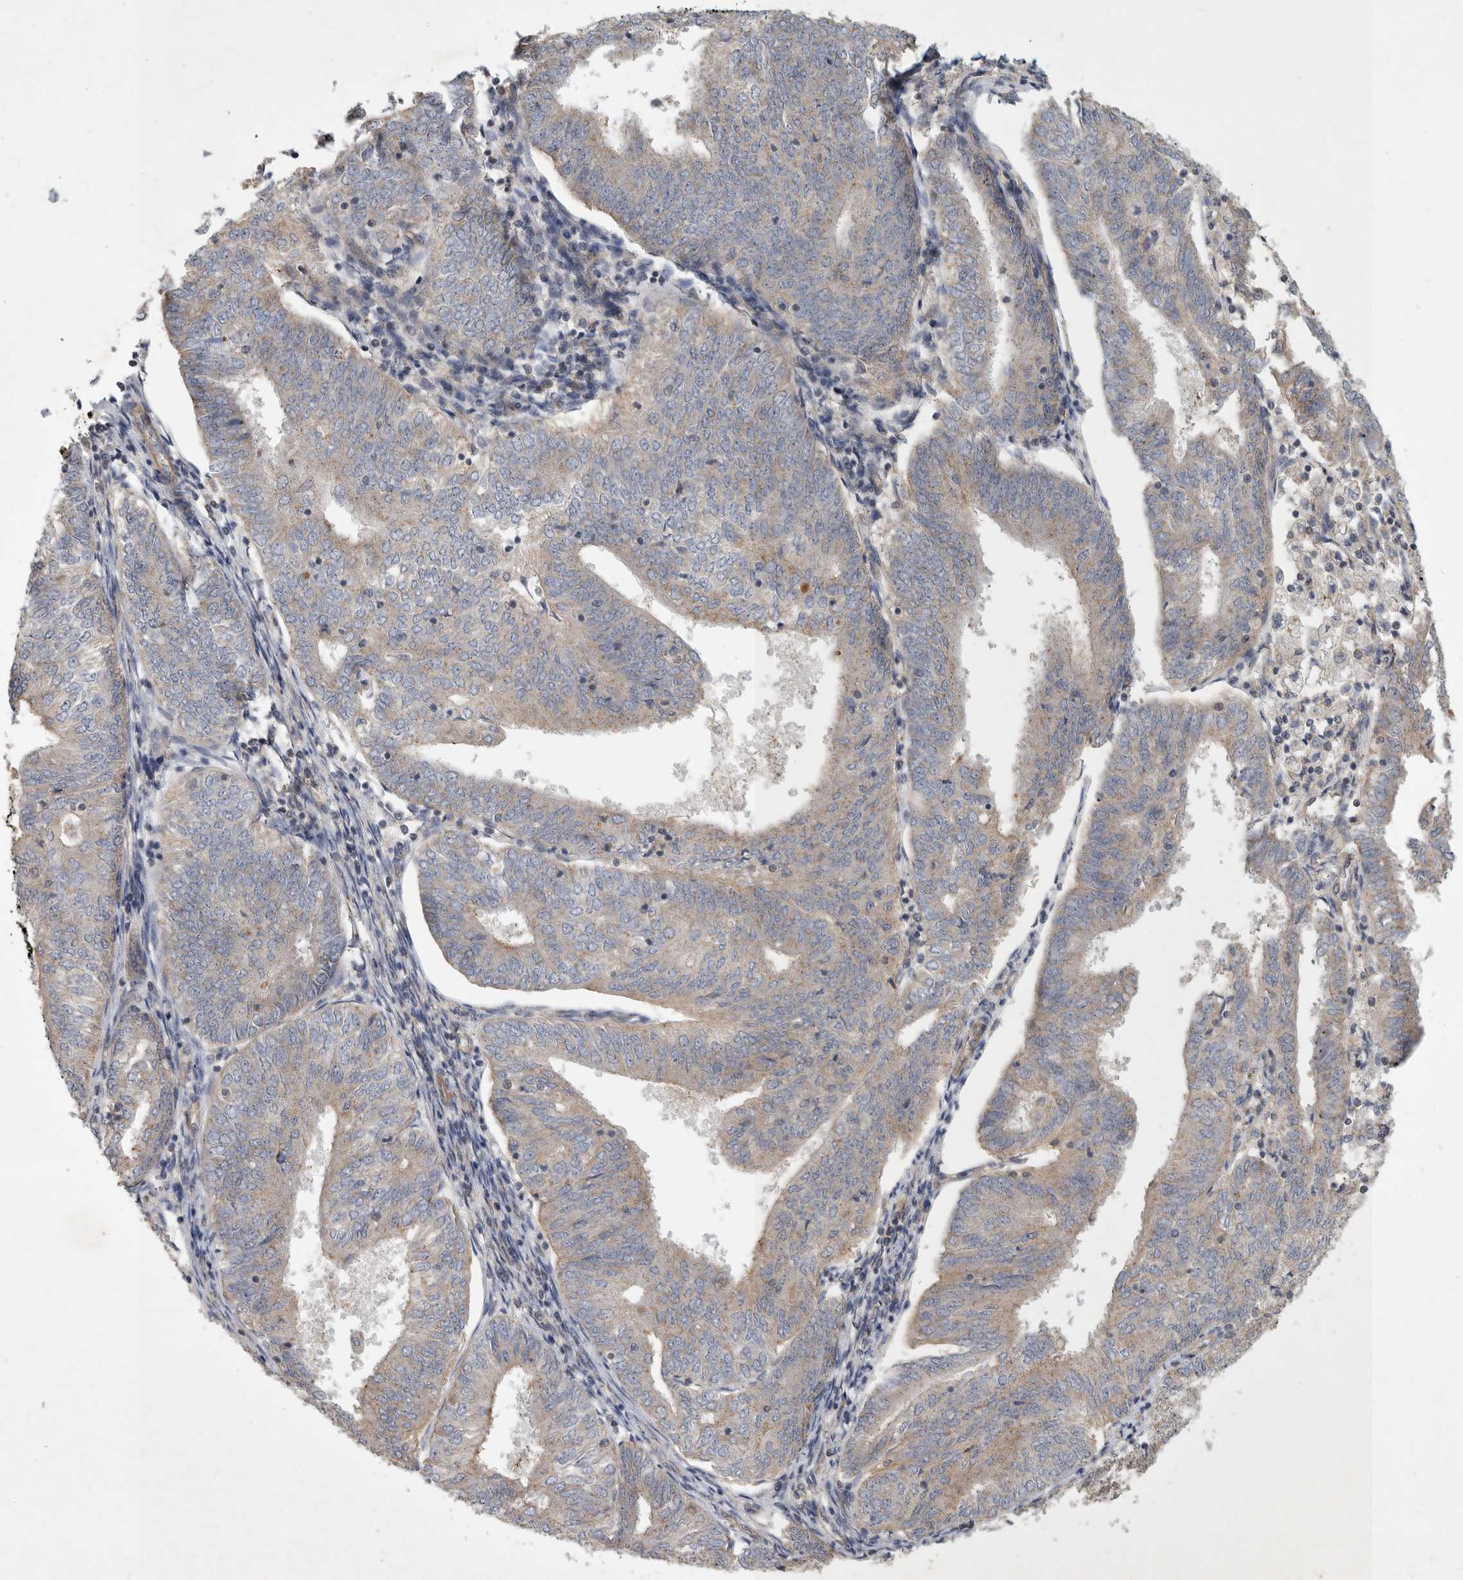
{"staining": {"intensity": "weak", "quantity": "<25%", "location": "cytoplasmic/membranous"}, "tissue": "endometrial cancer", "cell_type": "Tumor cells", "image_type": "cancer", "snomed": [{"axis": "morphology", "description": "Adenocarcinoma, NOS"}, {"axis": "topography", "description": "Endometrium"}], "caption": "High power microscopy photomicrograph of an IHC histopathology image of endometrial cancer, revealing no significant staining in tumor cells.", "gene": "MLPH", "patient": {"sex": "female", "age": 58}}